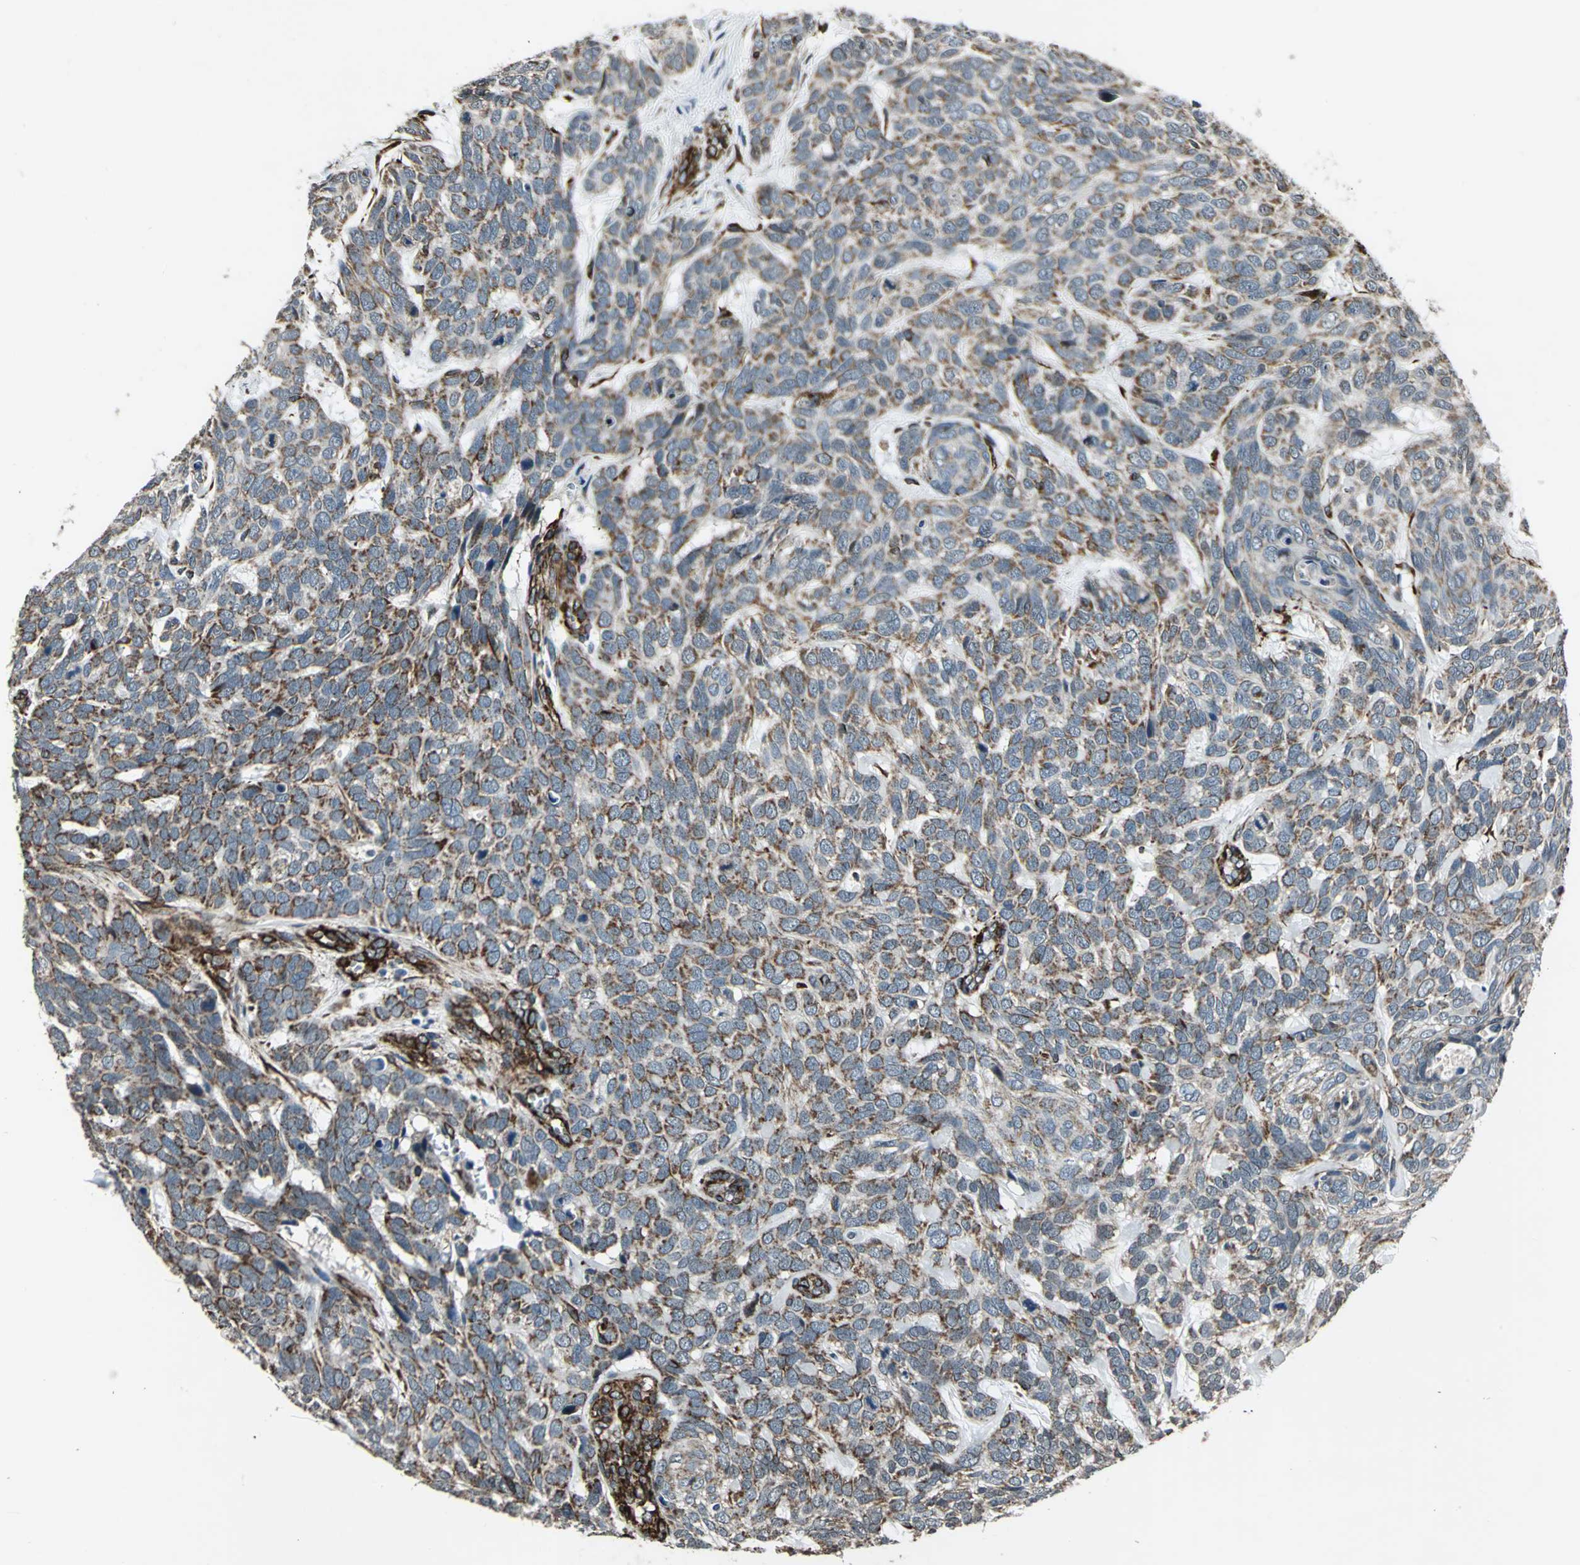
{"staining": {"intensity": "moderate", "quantity": ">75%", "location": "cytoplasmic/membranous"}, "tissue": "skin cancer", "cell_type": "Tumor cells", "image_type": "cancer", "snomed": [{"axis": "morphology", "description": "Basal cell carcinoma"}, {"axis": "topography", "description": "Skin"}], "caption": "An IHC image of neoplastic tissue is shown. Protein staining in brown labels moderate cytoplasmic/membranous positivity in skin cancer within tumor cells.", "gene": "EXD2", "patient": {"sex": "male", "age": 87}}